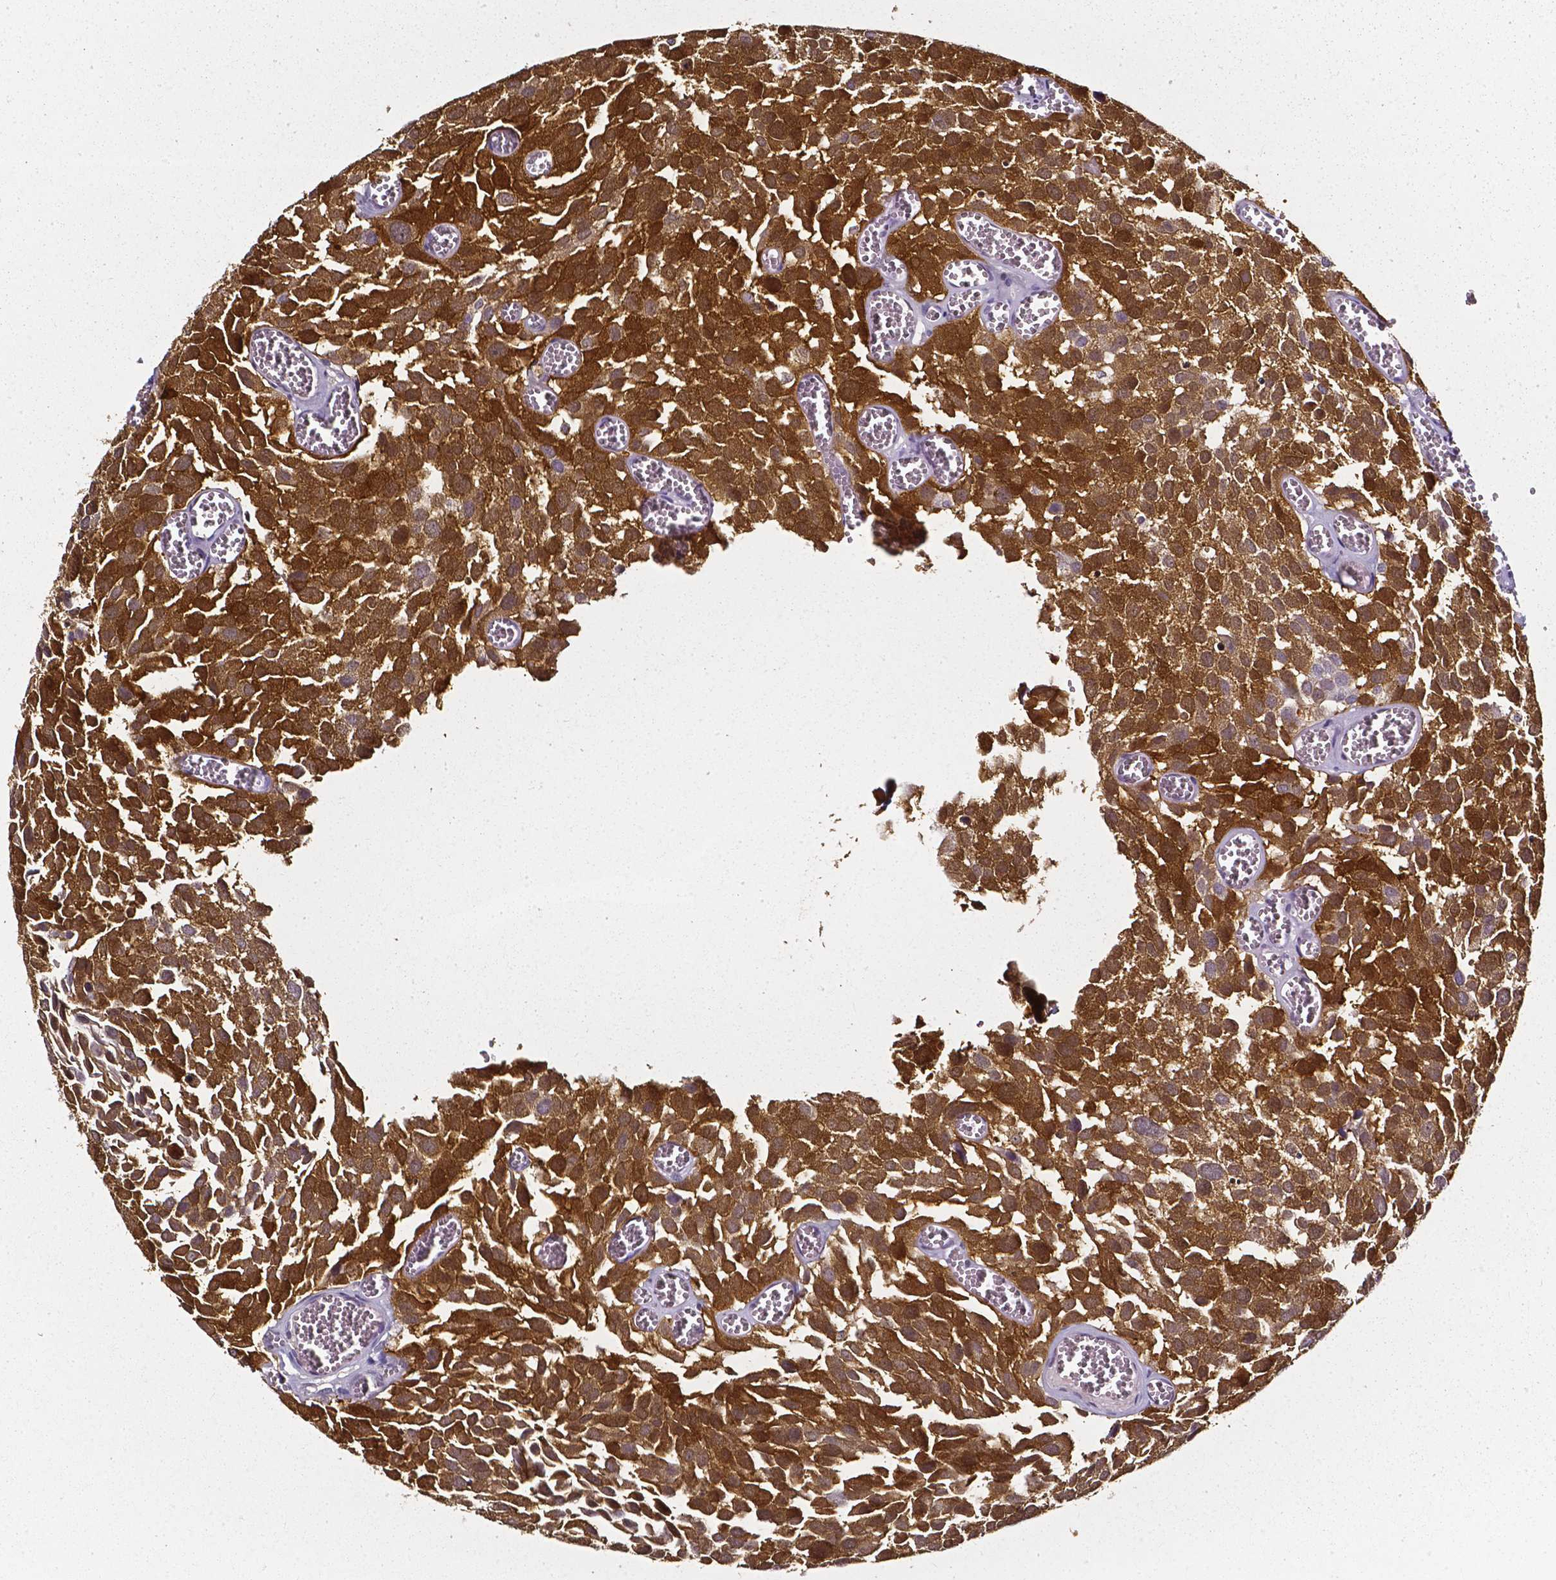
{"staining": {"intensity": "moderate", "quantity": ">75%", "location": "cytoplasmic/membranous,nuclear"}, "tissue": "urothelial cancer", "cell_type": "Tumor cells", "image_type": "cancer", "snomed": [{"axis": "morphology", "description": "Urothelial carcinoma, Low grade"}, {"axis": "topography", "description": "Urinary bladder"}], "caption": "Urothelial carcinoma (low-grade) stained with a brown dye reveals moderate cytoplasmic/membranous and nuclear positive expression in approximately >75% of tumor cells.", "gene": "AKR1B10", "patient": {"sex": "female", "age": 69}}